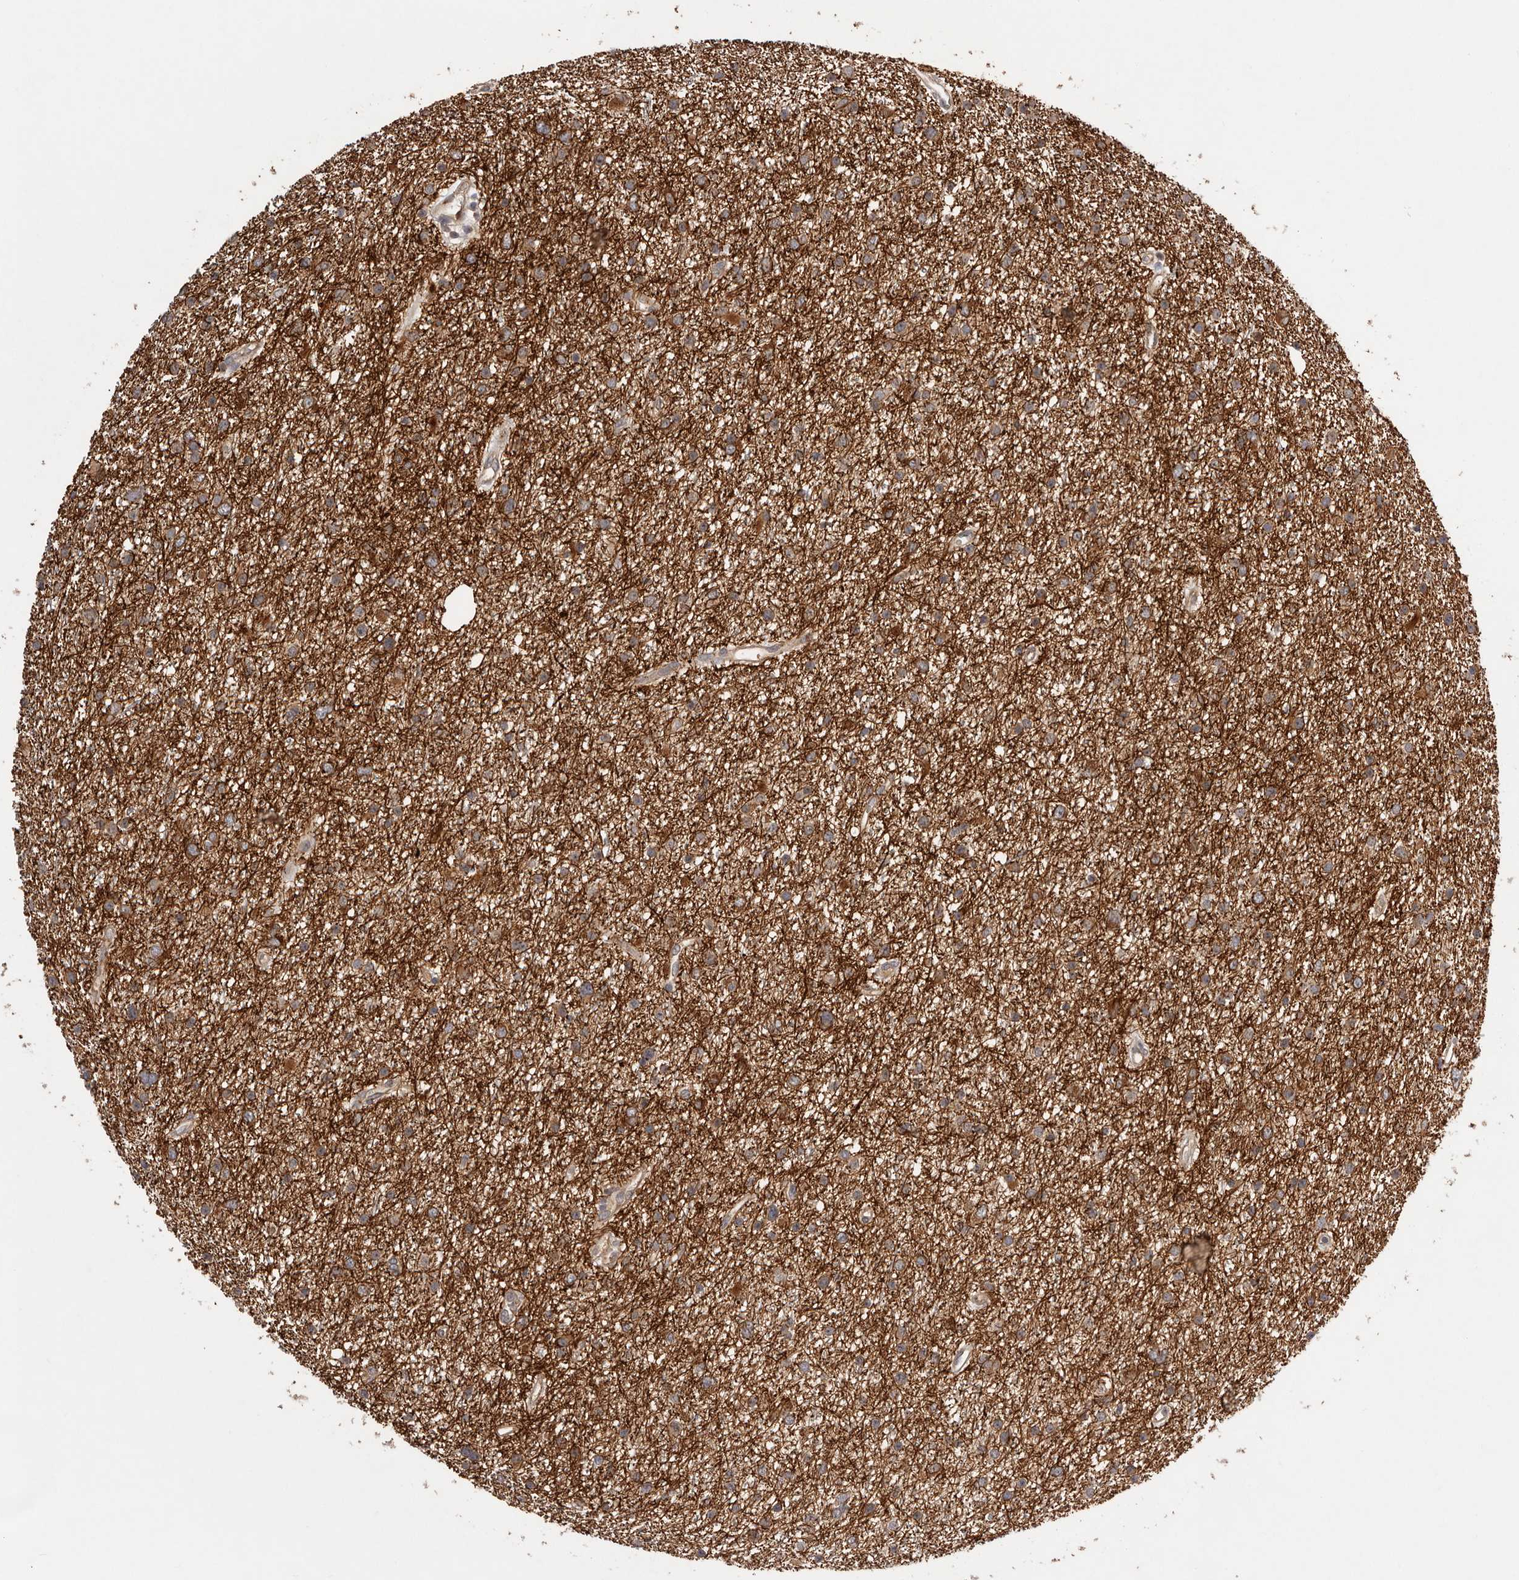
{"staining": {"intensity": "moderate", "quantity": ">75%", "location": "cytoplasmic/membranous"}, "tissue": "glioma", "cell_type": "Tumor cells", "image_type": "cancer", "snomed": [{"axis": "morphology", "description": "Glioma, malignant, Low grade"}, {"axis": "topography", "description": "Cerebral cortex"}], "caption": "Tumor cells show medium levels of moderate cytoplasmic/membranous staining in about >75% of cells in human low-grade glioma (malignant). The staining is performed using DAB brown chromogen to label protein expression. The nuclei are counter-stained blue using hematoxylin.", "gene": "DOP1A", "patient": {"sex": "female", "age": 39}}